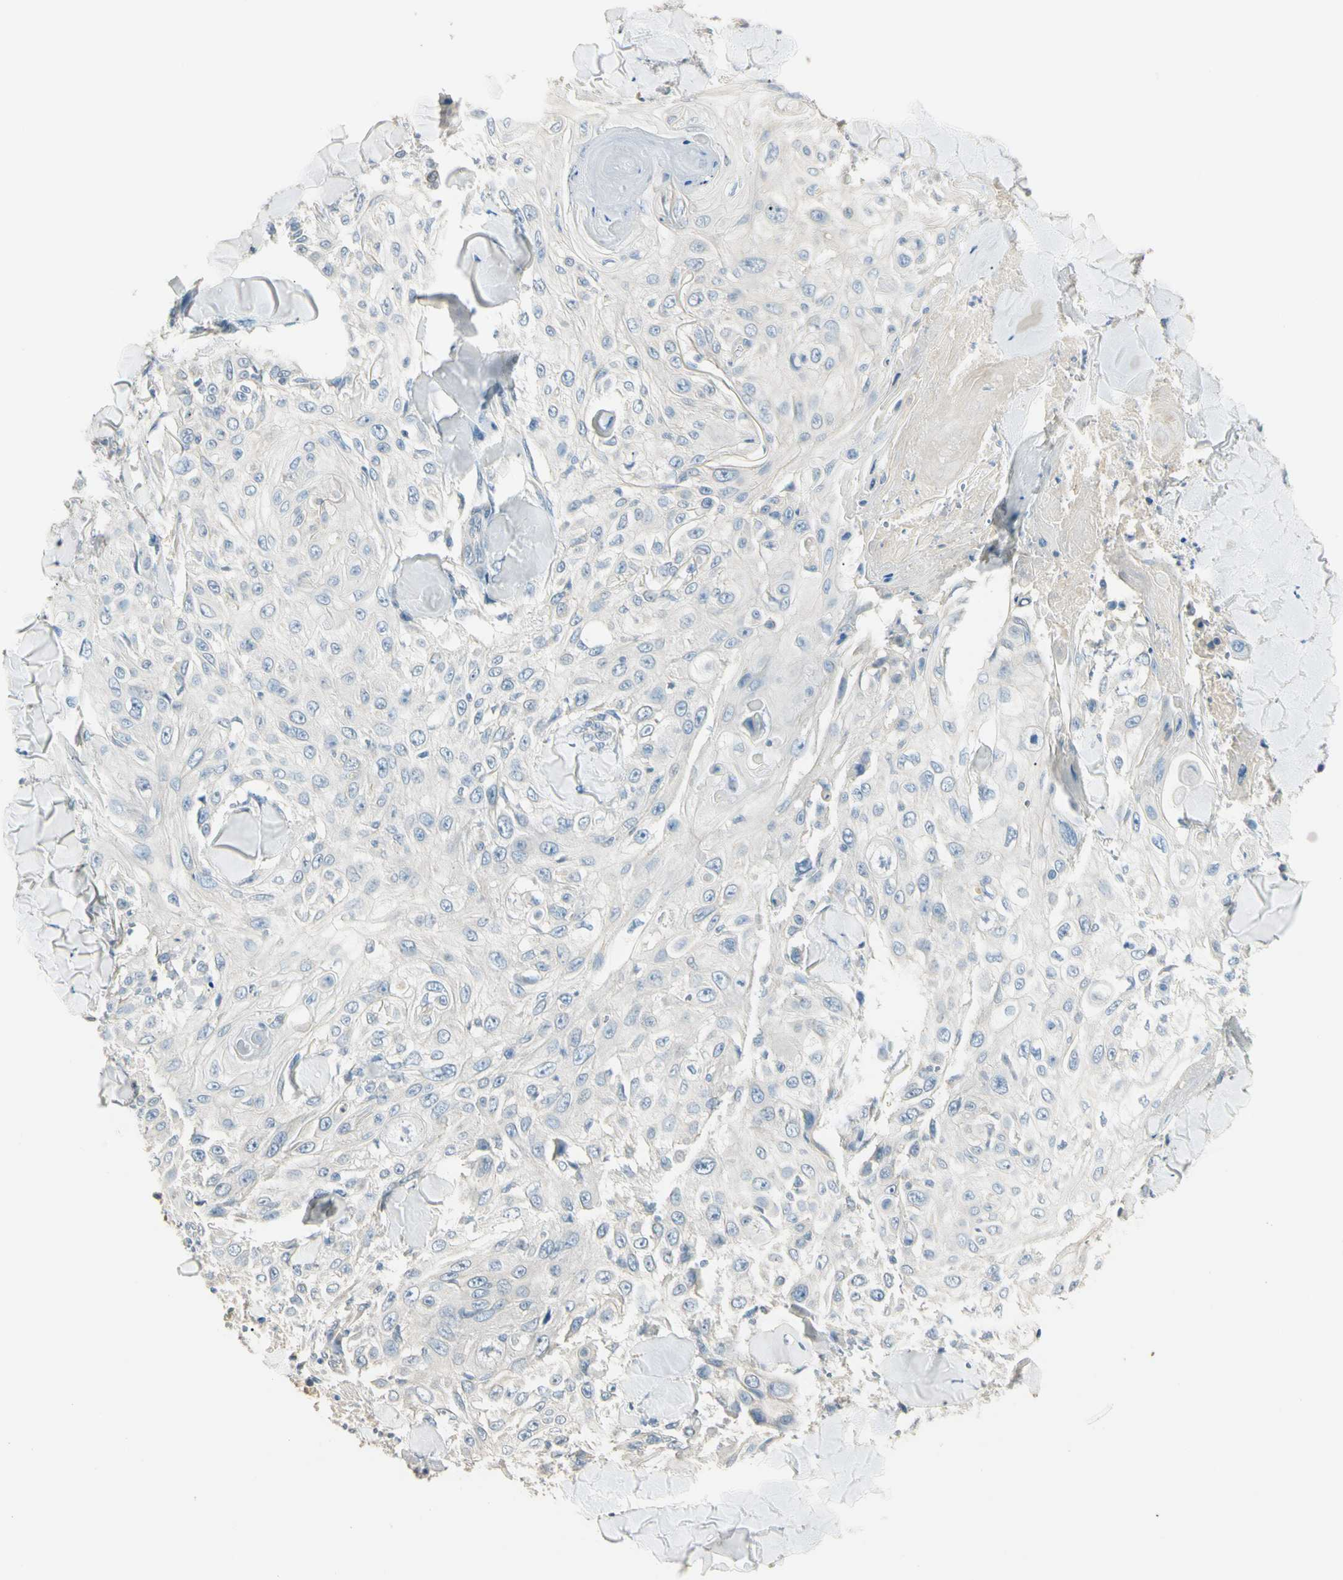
{"staining": {"intensity": "negative", "quantity": "none", "location": "none"}, "tissue": "skin cancer", "cell_type": "Tumor cells", "image_type": "cancer", "snomed": [{"axis": "morphology", "description": "Squamous cell carcinoma, NOS"}, {"axis": "topography", "description": "Skin"}], "caption": "Tumor cells are negative for brown protein staining in squamous cell carcinoma (skin).", "gene": "GNE", "patient": {"sex": "male", "age": 86}}